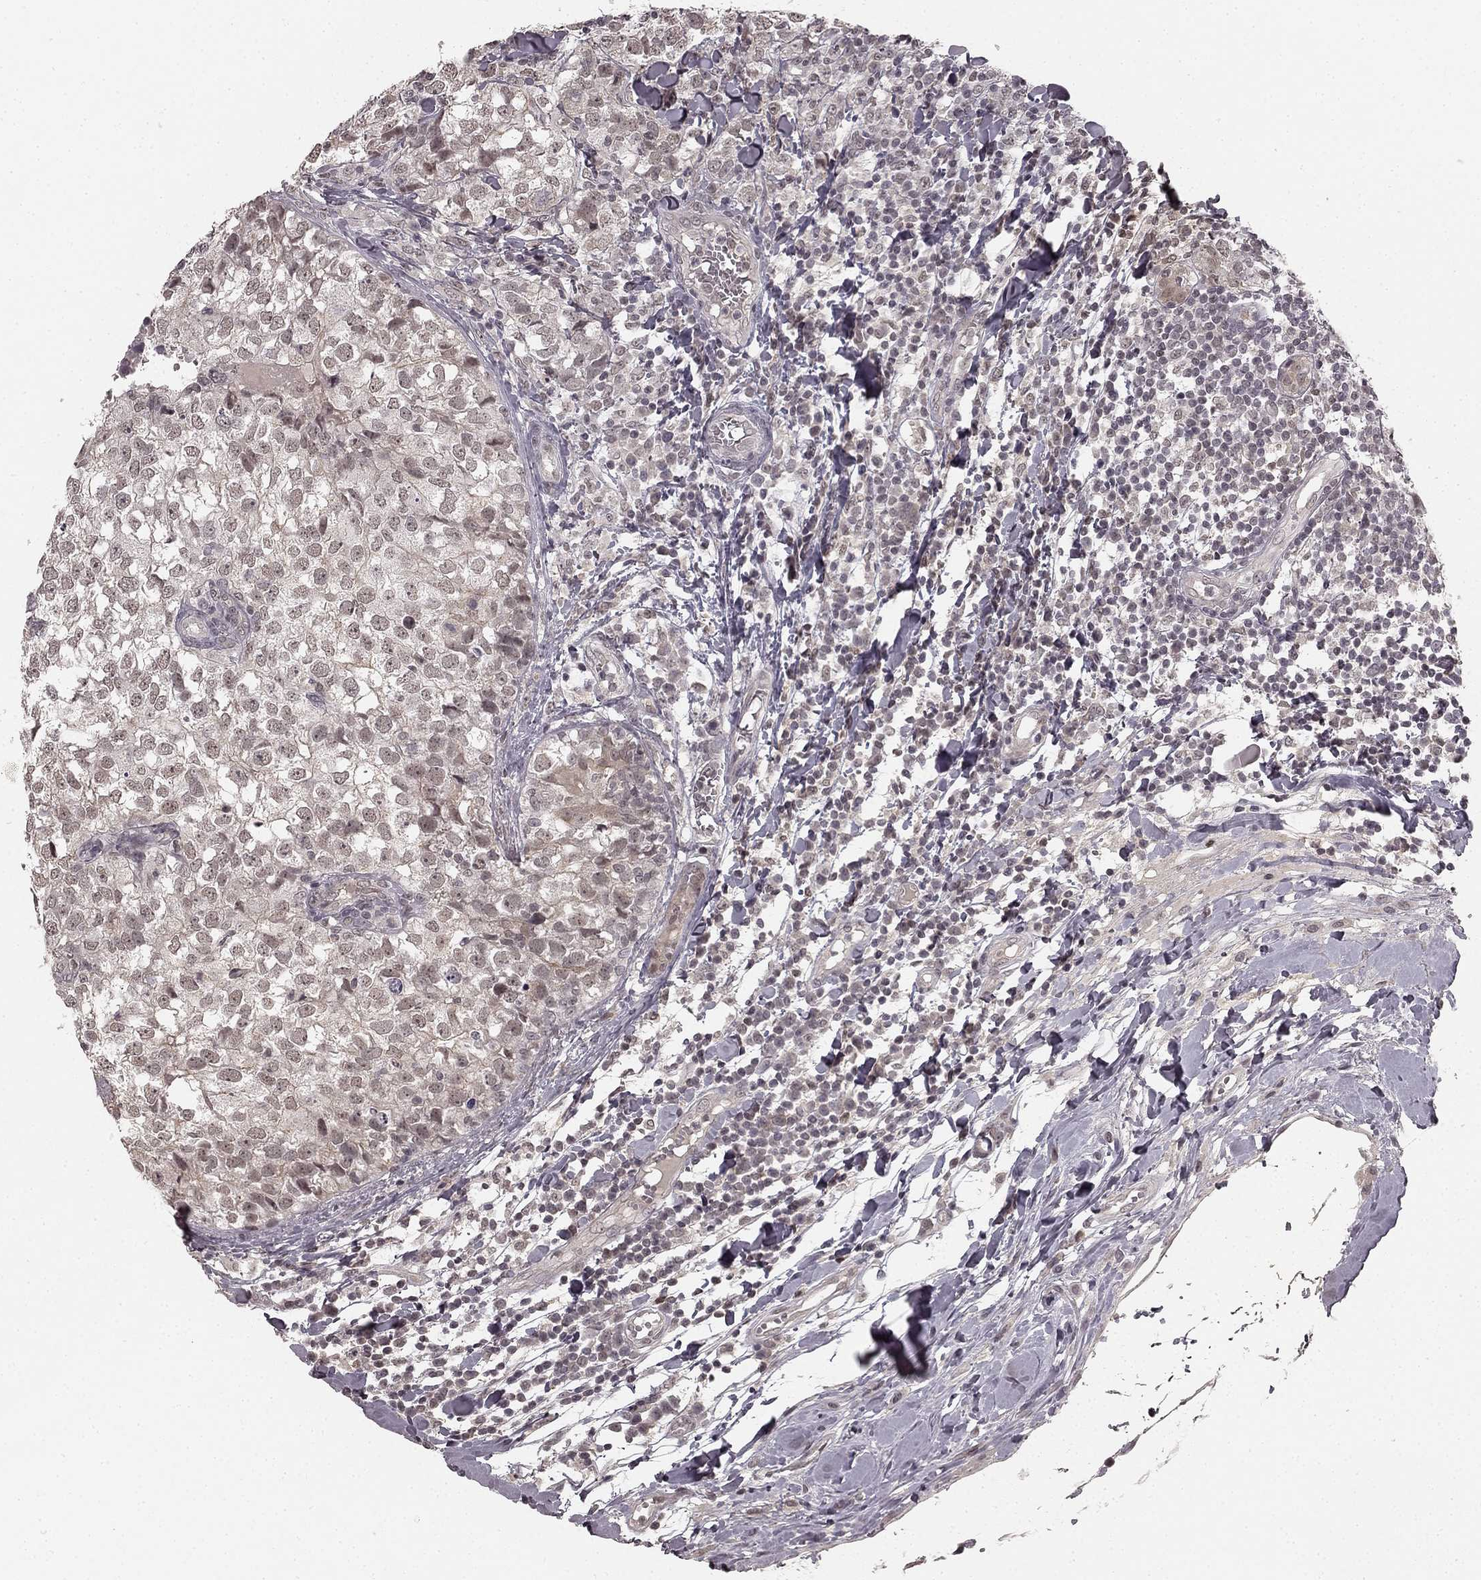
{"staining": {"intensity": "negative", "quantity": "none", "location": "none"}, "tissue": "breast cancer", "cell_type": "Tumor cells", "image_type": "cancer", "snomed": [{"axis": "morphology", "description": "Duct carcinoma"}, {"axis": "topography", "description": "Breast"}], "caption": "IHC image of neoplastic tissue: breast cancer (intraductal carcinoma) stained with DAB demonstrates no significant protein expression in tumor cells.", "gene": "HCN4", "patient": {"sex": "female", "age": 30}}